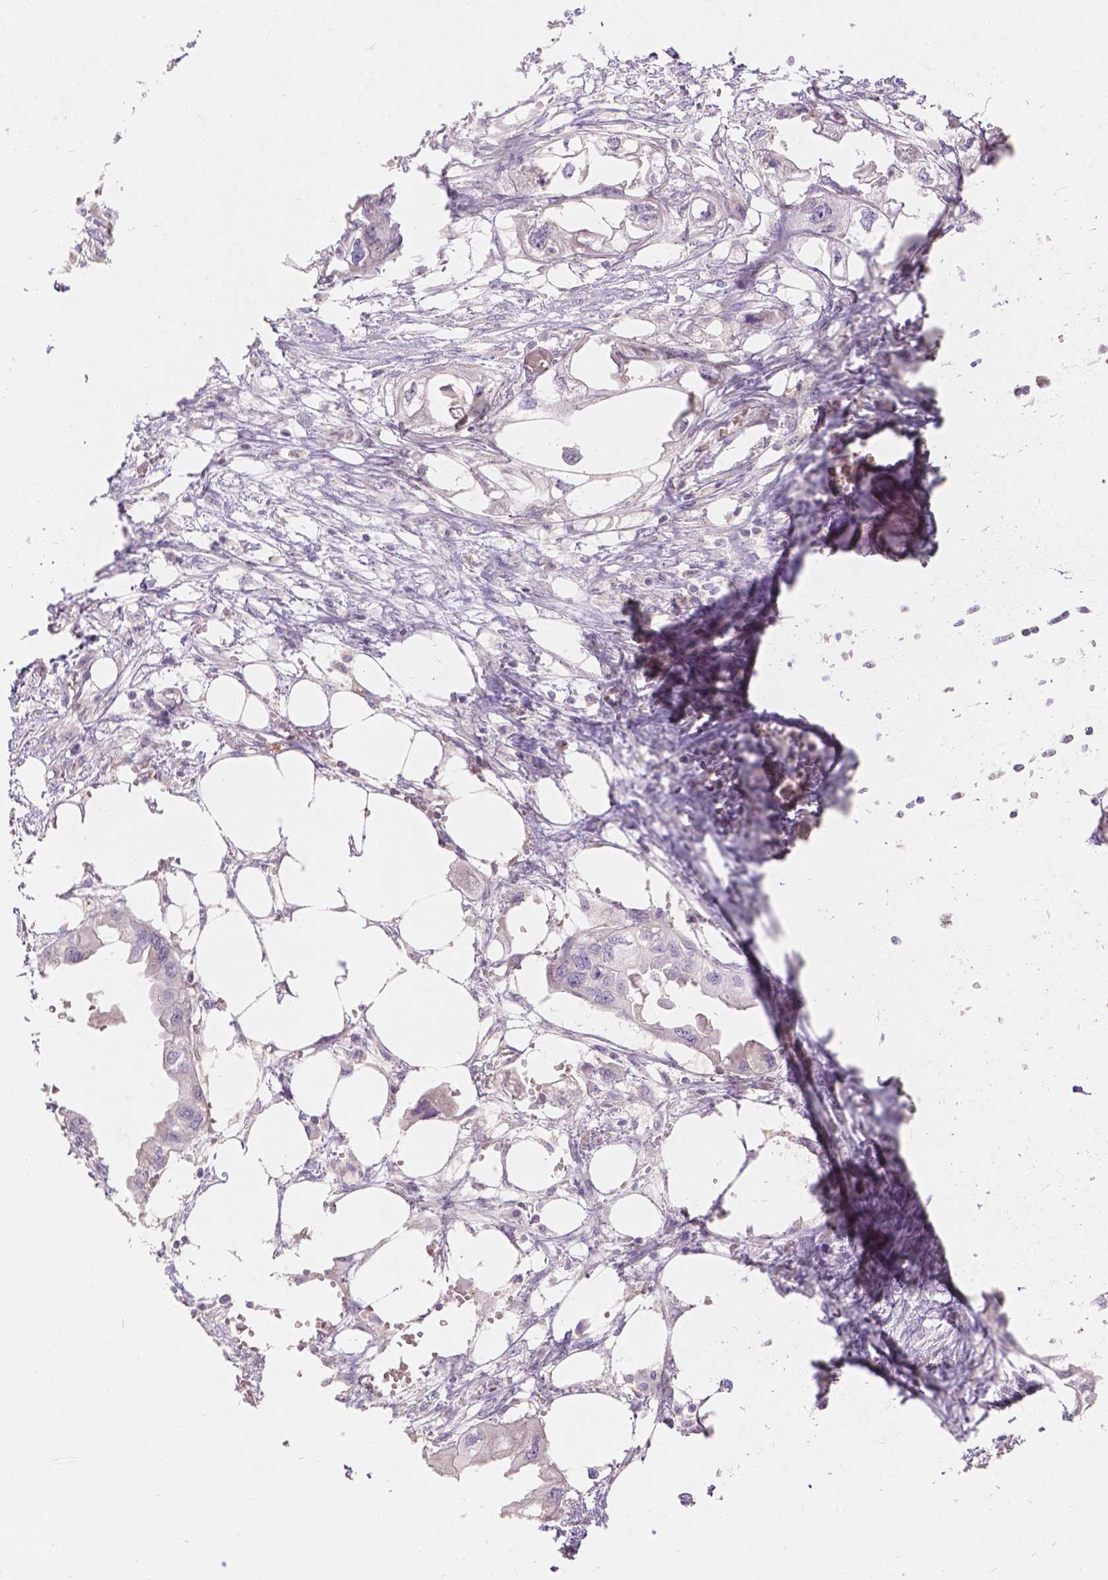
{"staining": {"intensity": "negative", "quantity": "none", "location": "none"}, "tissue": "endometrial cancer", "cell_type": "Tumor cells", "image_type": "cancer", "snomed": [{"axis": "morphology", "description": "Adenocarcinoma, NOS"}, {"axis": "morphology", "description": "Adenocarcinoma, metastatic, NOS"}, {"axis": "topography", "description": "Adipose tissue"}, {"axis": "topography", "description": "Endometrium"}], "caption": "A photomicrograph of endometrial adenocarcinoma stained for a protein demonstrates no brown staining in tumor cells.", "gene": "DCAF4L1", "patient": {"sex": "female", "age": 67}}